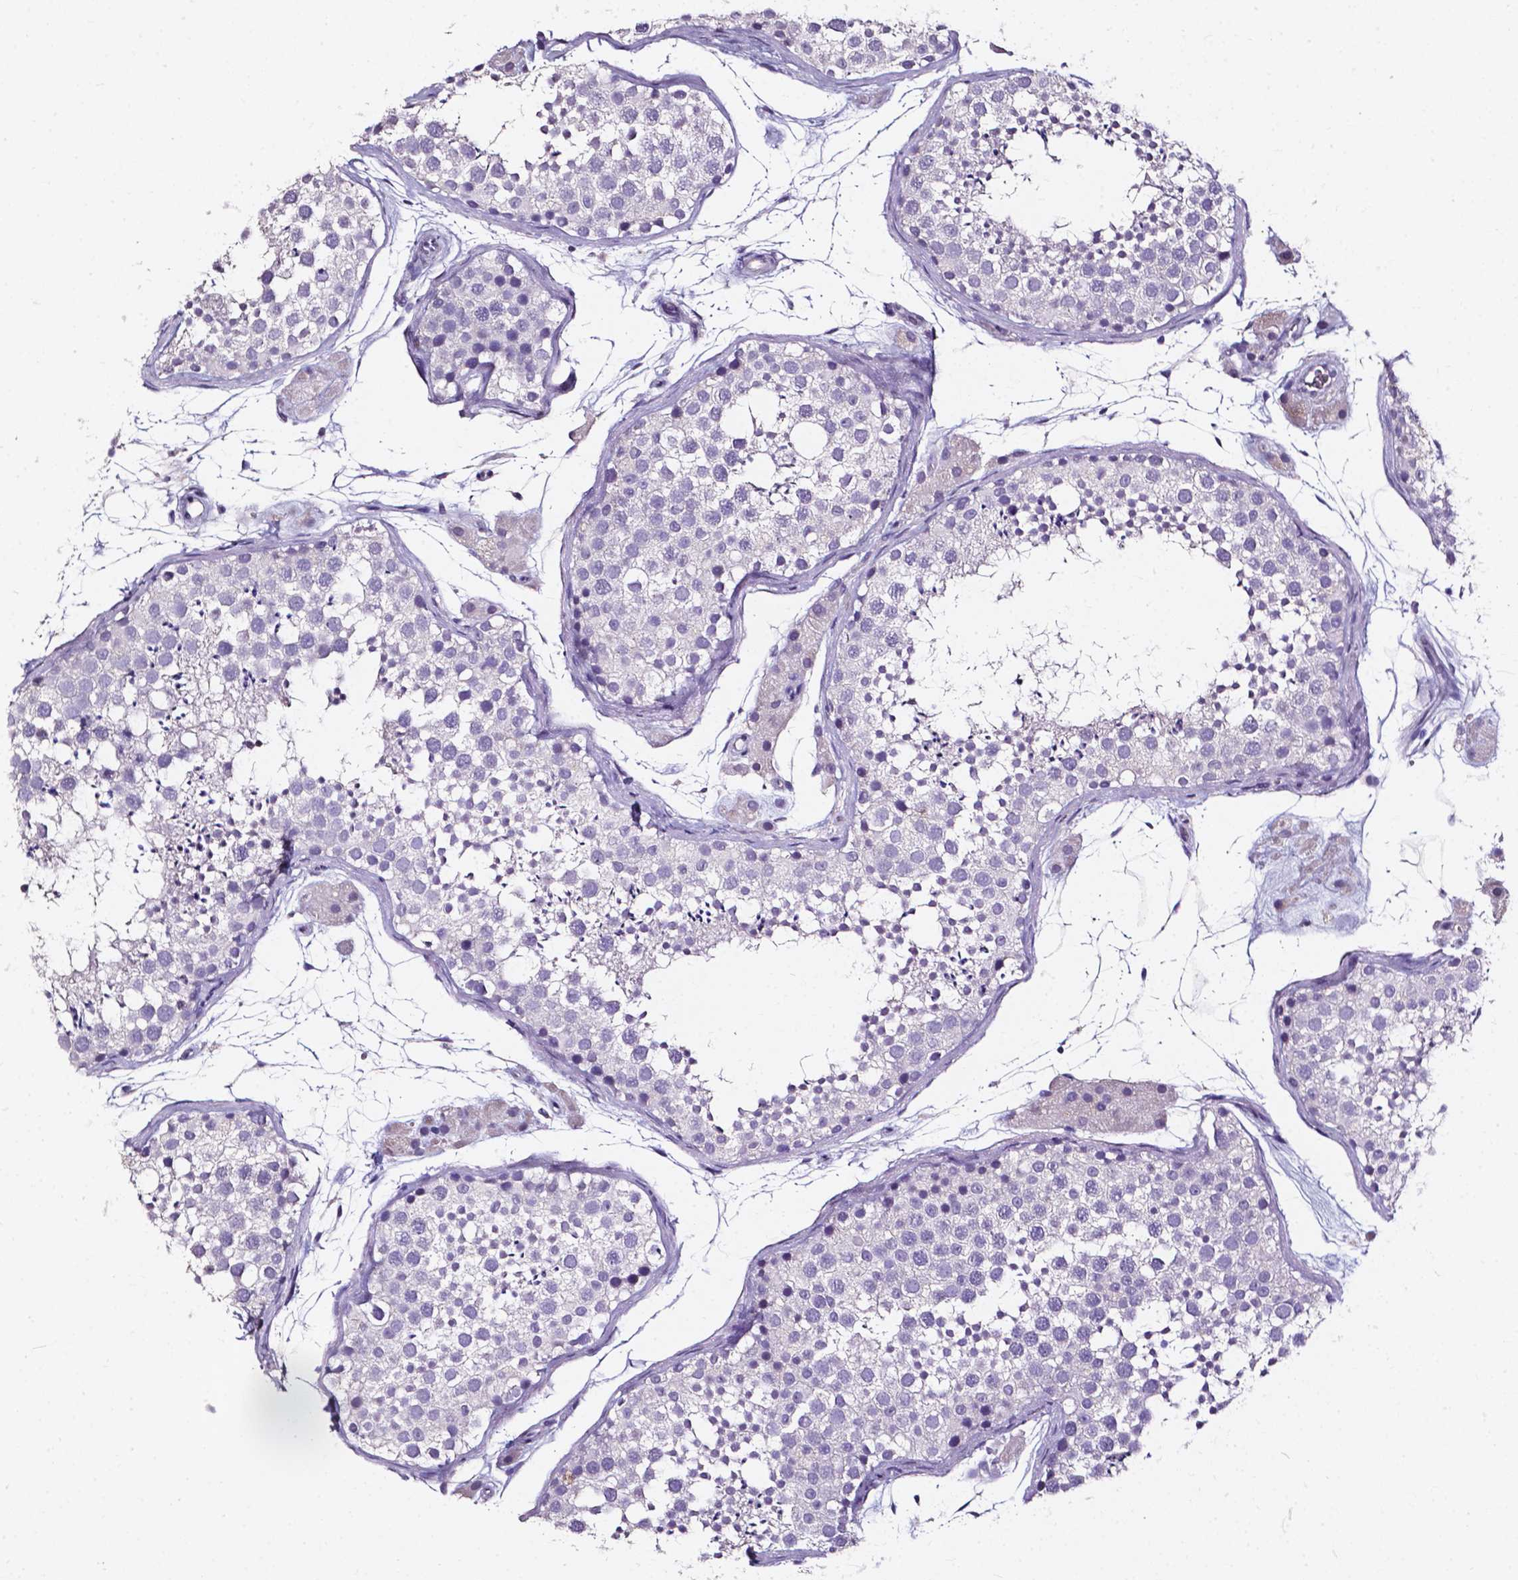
{"staining": {"intensity": "negative", "quantity": "none", "location": "none"}, "tissue": "testis", "cell_type": "Cells in seminiferous ducts", "image_type": "normal", "snomed": [{"axis": "morphology", "description": "Normal tissue, NOS"}, {"axis": "topography", "description": "Testis"}], "caption": "A histopathology image of testis stained for a protein demonstrates no brown staining in cells in seminiferous ducts. (DAB (3,3'-diaminobenzidine) immunohistochemistry (IHC) with hematoxylin counter stain).", "gene": "DEFA5", "patient": {"sex": "male", "age": 41}}